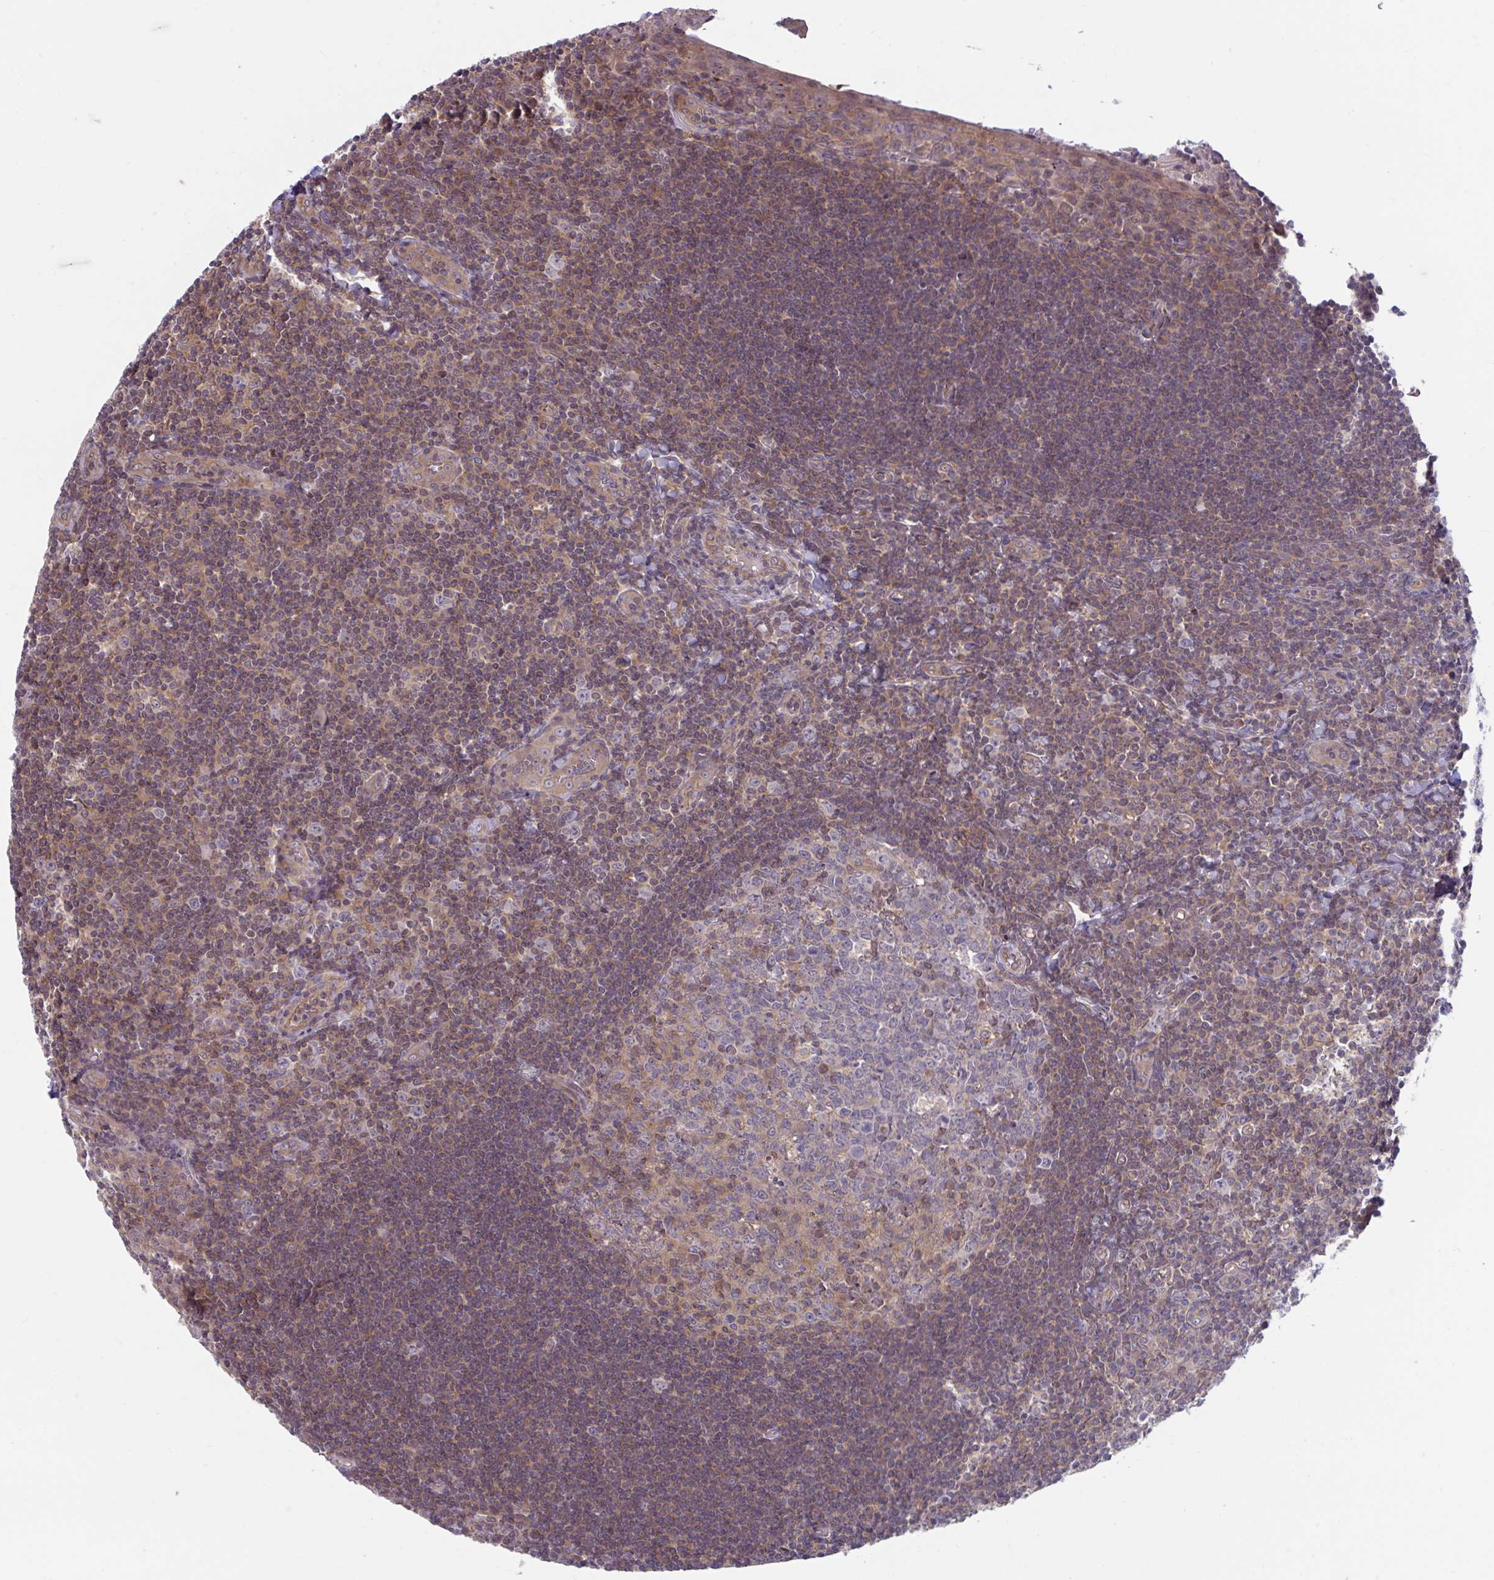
{"staining": {"intensity": "moderate", "quantity": "<25%", "location": "cytoplasmic/membranous"}, "tissue": "tonsil", "cell_type": "Germinal center cells", "image_type": "normal", "snomed": [{"axis": "morphology", "description": "Normal tissue, NOS"}, {"axis": "topography", "description": "Tonsil"}], "caption": "Immunohistochemistry (DAB (3,3'-diaminobenzidine)) staining of unremarkable human tonsil shows moderate cytoplasmic/membranous protein staining in about <25% of germinal center cells.", "gene": "IST1", "patient": {"sex": "male", "age": 27}}